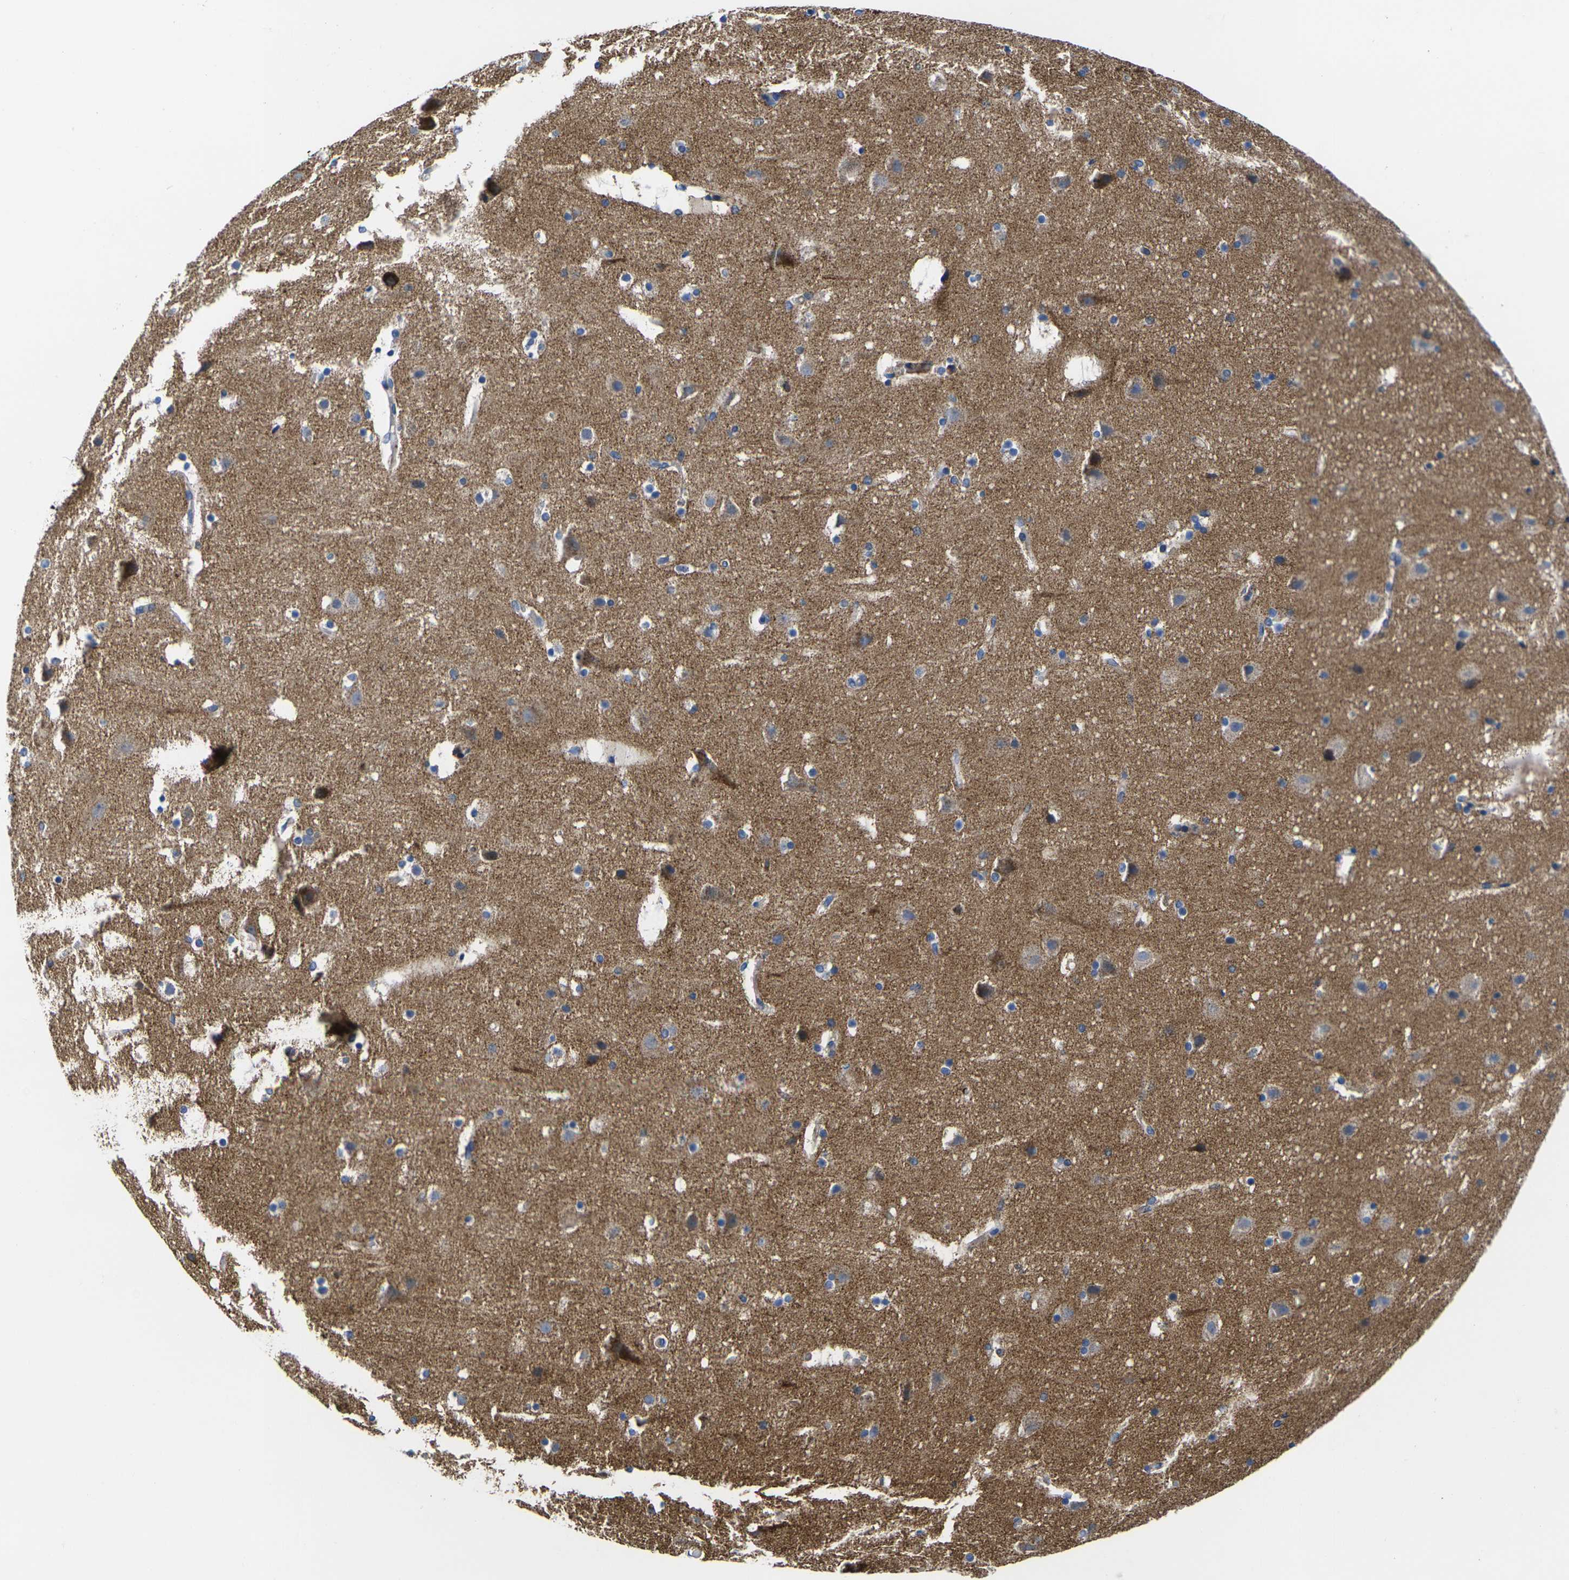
{"staining": {"intensity": "strong", "quantity": "<25%", "location": "cytoplasmic/membranous"}, "tissue": "cerebral cortex", "cell_type": "Endothelial cells", "image_type": "normal", "snomed": [{"axis": "morphology", "description": "Normal tissue, NOS"}, {"axis": "topography", "description": "Cerebral cortex"}], "caption": "Immunohistochemistry photomicrograph of normal cerebral cortex stained for a protein (brown), which shows medium levels of strong cytoplasmic/membranous staining in about <25% of endothelial cells.", "gene": "GPR4", "patient": {"sex": "male", "age": 45}}